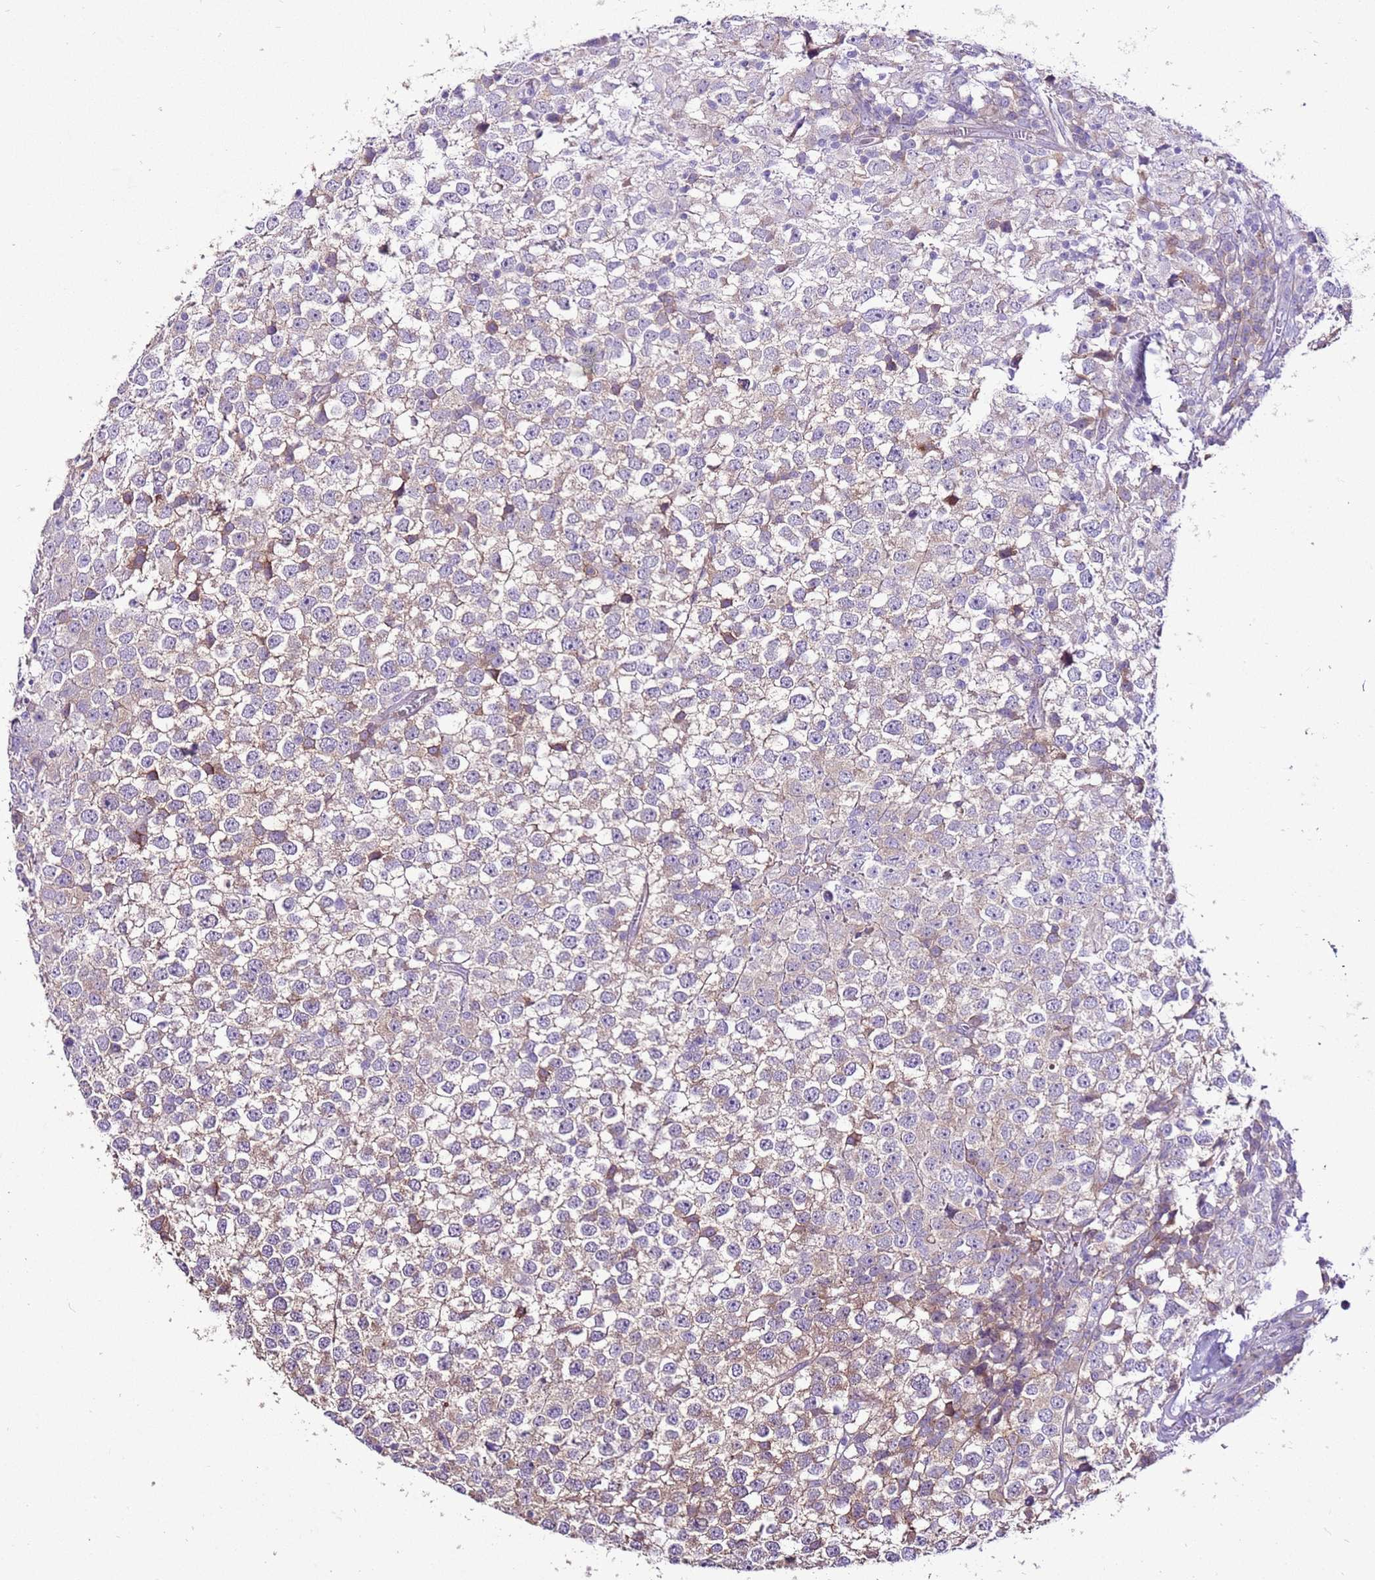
{"staining": {"intensity": "weak", "quantity": "25%-75%", "location": "cytoplasmic/membranous"}, "tissue": "testis cancer", "cell_type": "Tumor cells", "image_type": "cancer", "snomed": [{"axis": "morphology", "description": "Seminoma, NOS"}, {"axis": "topography", "description": "Testis"}], "caption": "Testis cancer (seminoma) stained for a protein (brown) demonstrates weak cytoplasmic/membranous positive staining in about 25%-75% of tumor cells.", "gene": "SLC38A5", "patient": {"sex": "male", "age": 65}}